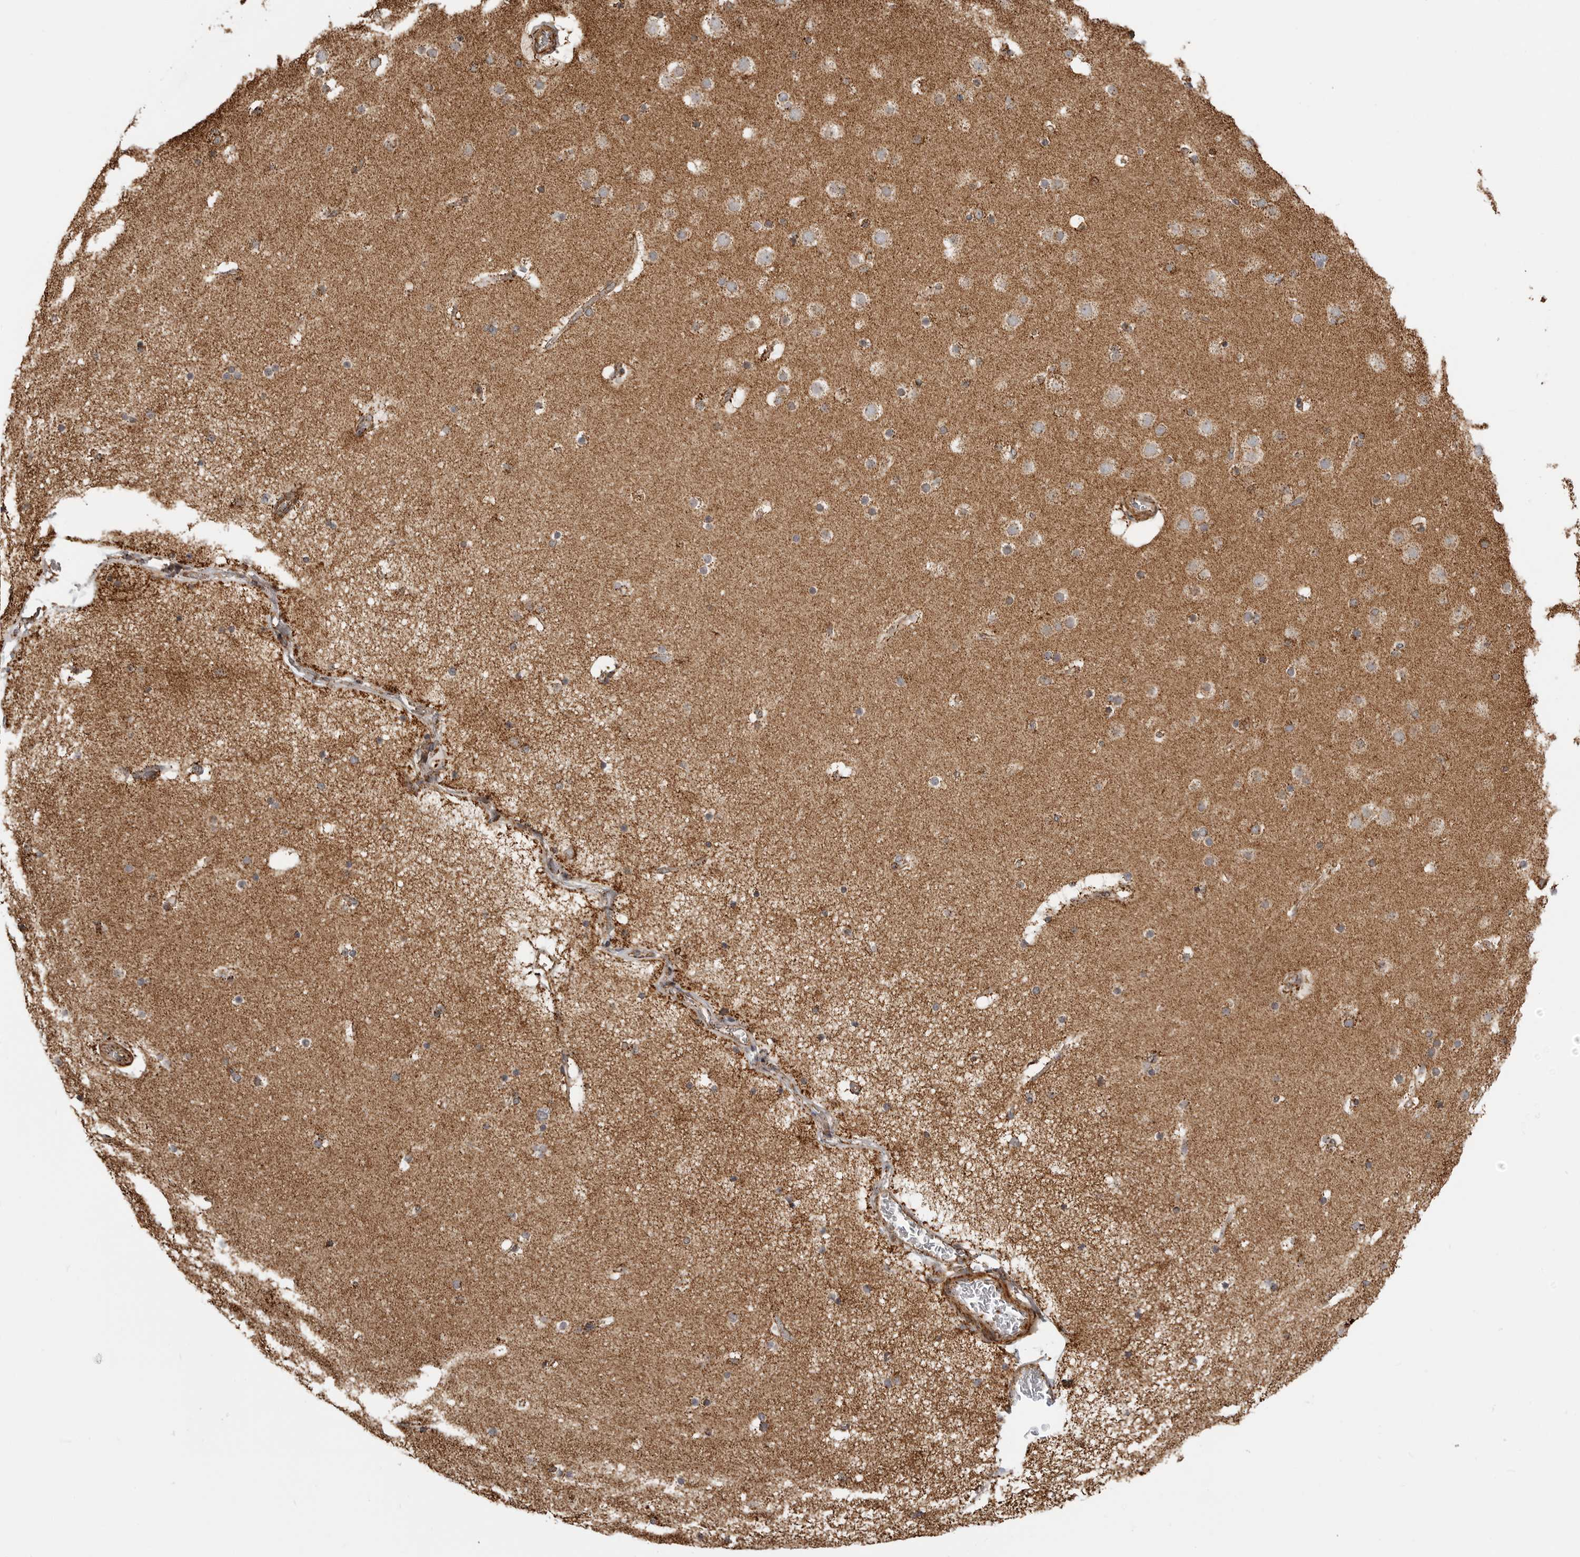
{"staining": {"intensity": "strong", "quantity": "25%-75%", "location": "cytoplasmic/membranous"}, "tissue": "cerebral cortex", "cell_type": "Endothelial cells", "image_type": "normal", "snomed": [{"axis": "morphology", "description": "Normal tissue, NOS"}, {"axis": "topography", "description": "Cerebral cortex"}], "caption": "Strong cytoplasmic/membranous staining is appreciated in approximately 25%-75% of endothelial cells in unremarkable cerebral cortex.", "gene": "BMP2K", "patient": {"sex": "male", "age": 57}}